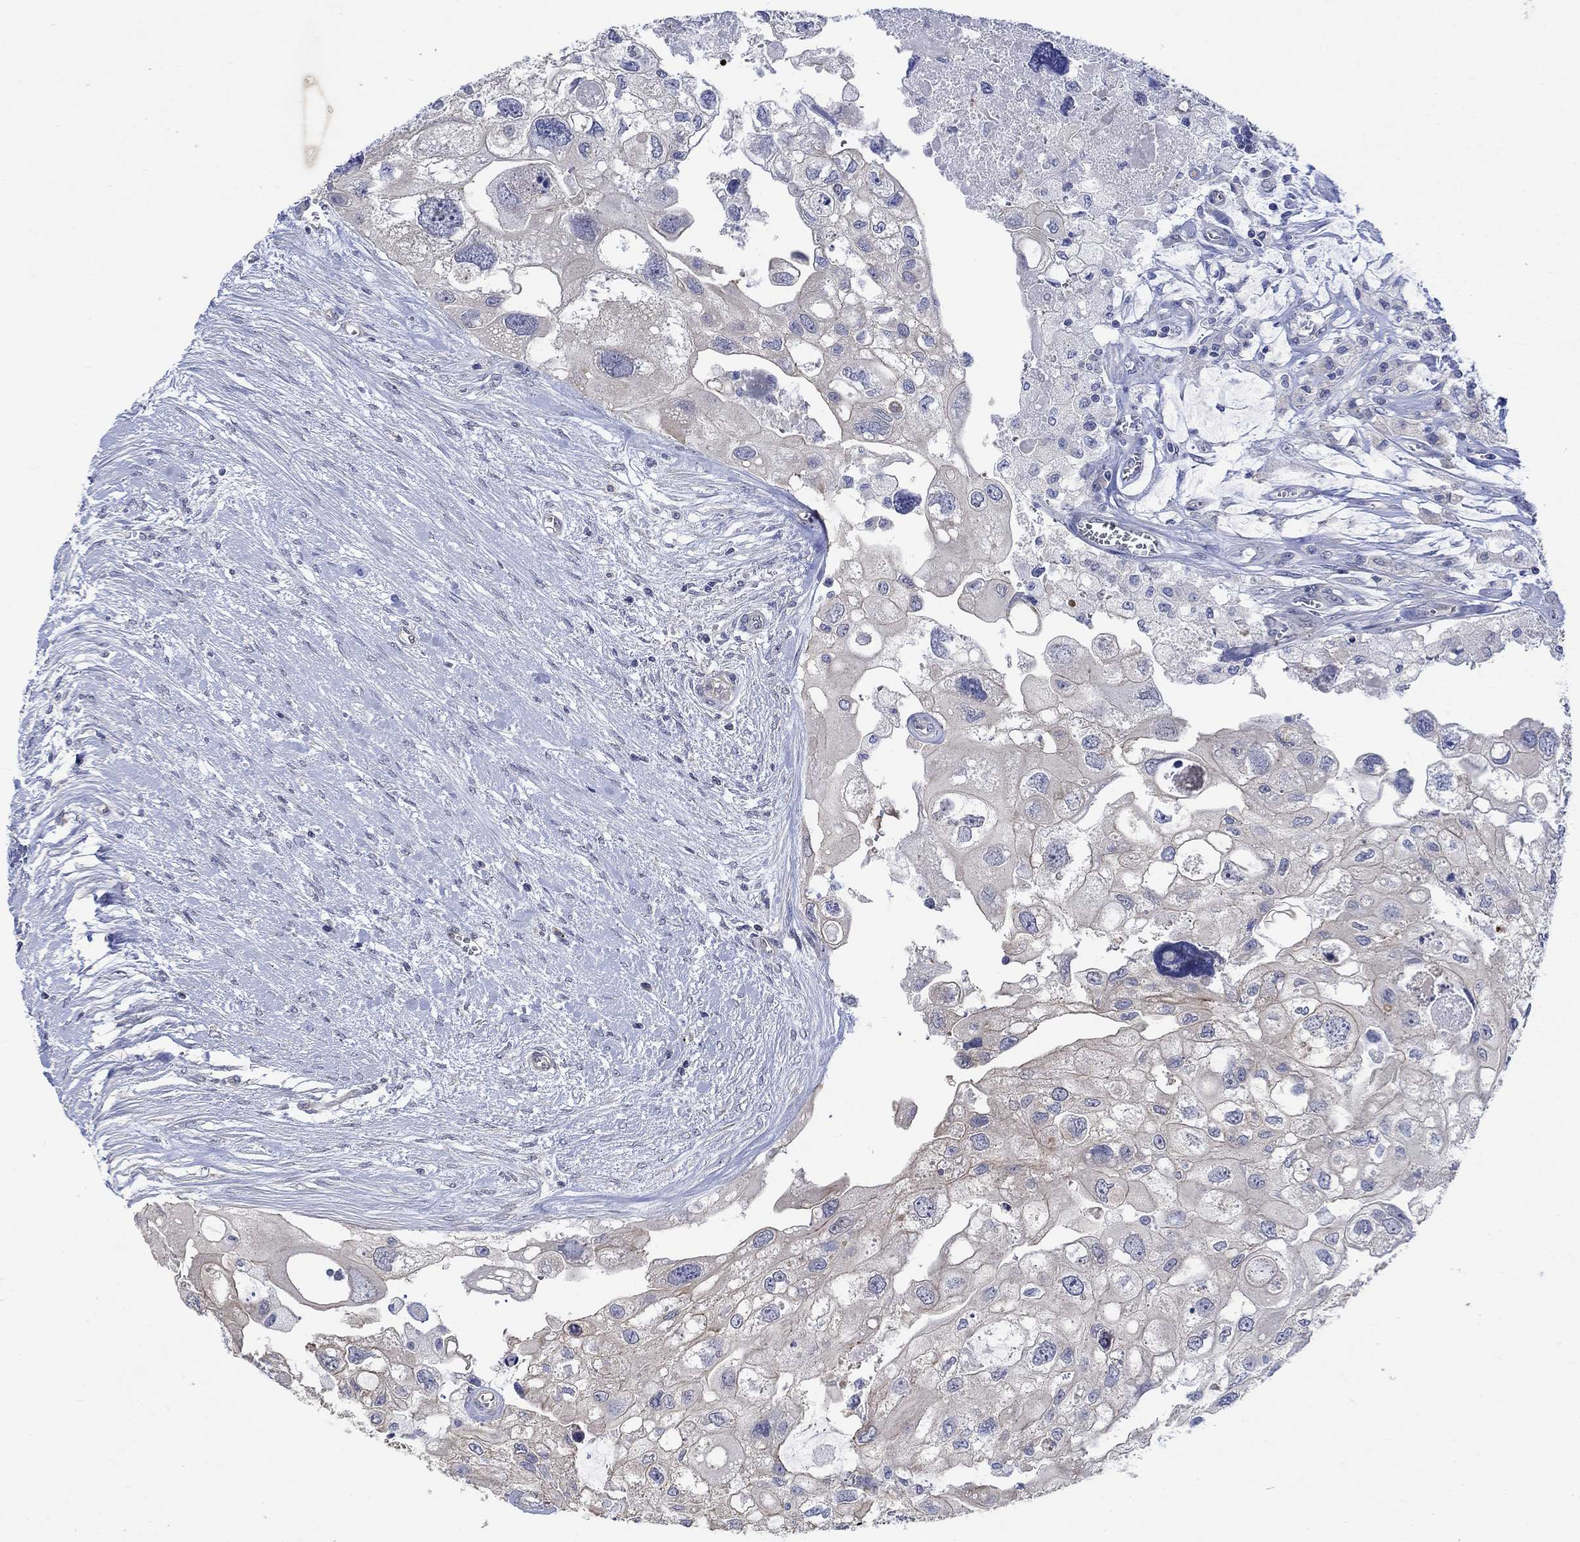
{"staining": {"intensity": "moderate", "quantity": "<25%", "location": "cytoplasmic/membranous"}, "tissue": "urothelial cancer", "cell_type": "Tumor cells", "image_type": "cancer", "snomed": [{"axis": "morphology", "description": "Urothelial carcinoma, High grade"}, {"axis": "topography", "description": "Urinary bladder"}], "caption": "A high-resolution photomicrograph shows IHC staining of urothelial carcinoma (high-grade), which exhibits moderate cytoplasmic/membranous staining in about <25% of tumor cells.", "gene": "AGRP", "patient": {"sex": "male", "age": 59}}